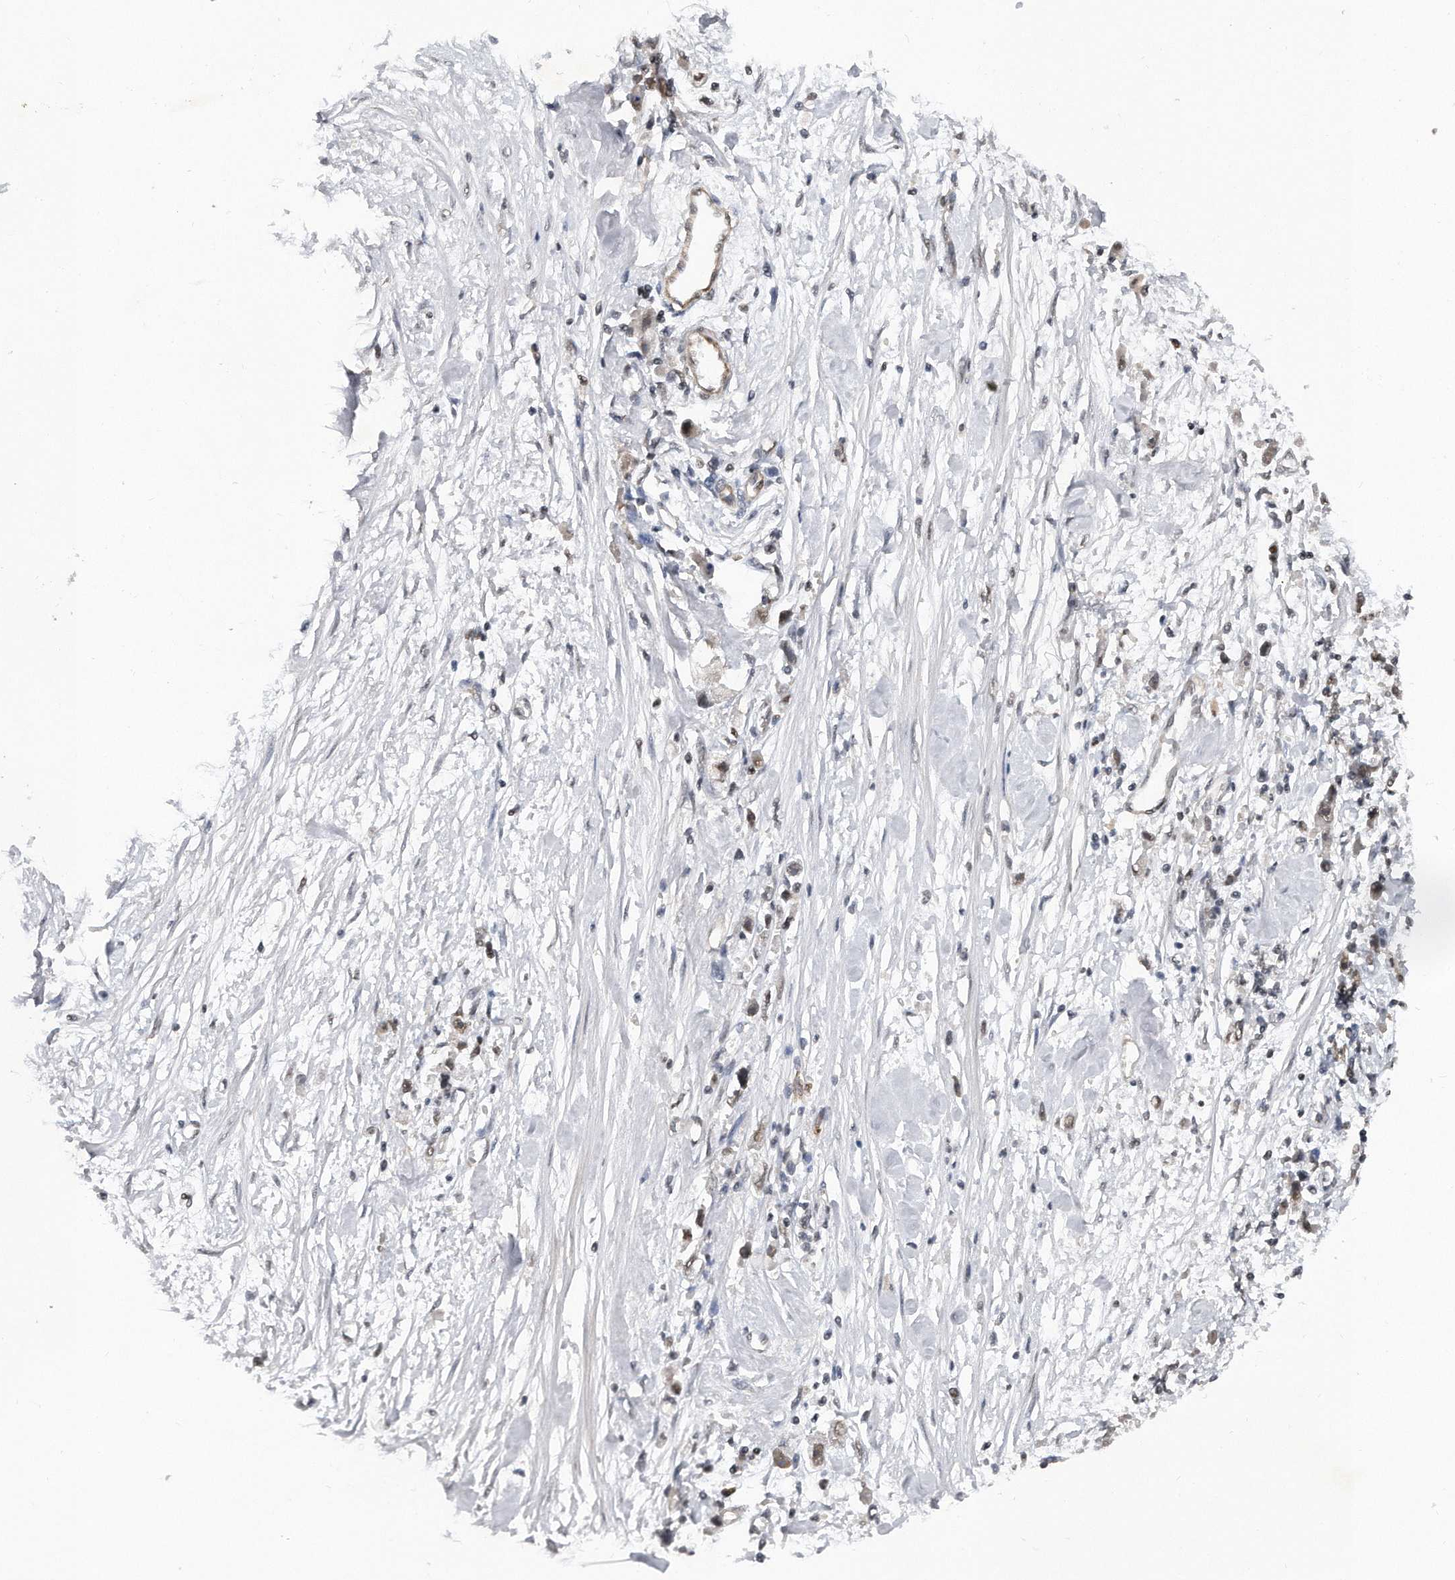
{"staining": {"intensity": "negative", "quantity": "none", "location": "none"}, "tissue": "stomach cancer", "cell_type": "Tumor cells", "image_type": "cancer", "snomed": [{"axis": "morphology", "description": "Adenocarcinoma, NOS"}, {"axis": "topography", "description": "Stomach"}], "caption": "Immunohistochemistry (IHC) micrograph of human adenocarcinoma (stomach) stained for a protein (brown), which reveals no expression in tumor cells. The staining is performed using DAB (3,3'-diaminobenzidine) brown chromogen with nuclei counter-stained in using hematoxylin.", "gene": "TP53INP1", "patient": {"sex": "female", "age": 59}}